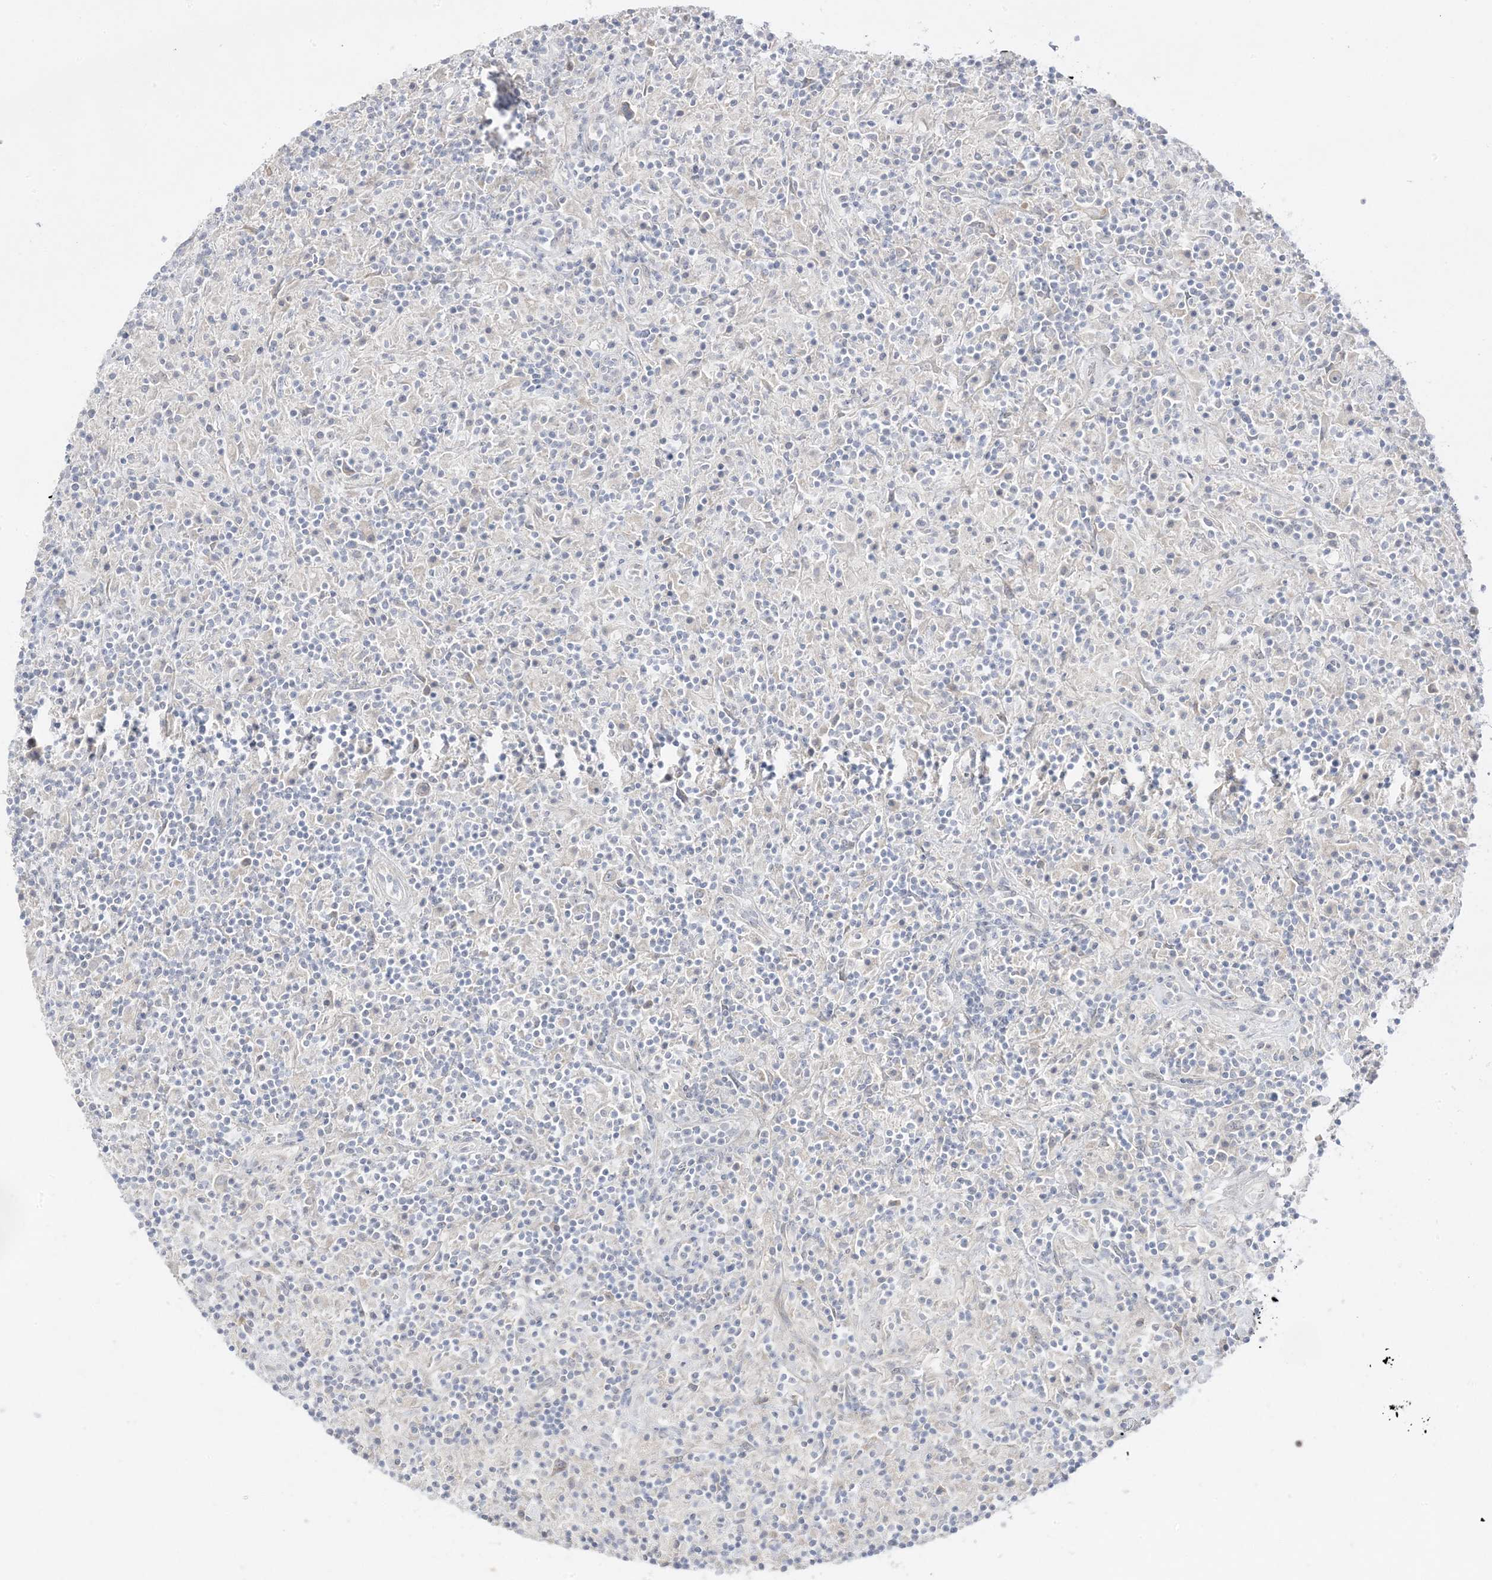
{"staining": {"intensity": "negative", "quantity": "none", "location": "none"}, "tissue": "lymphoma", "cell_type": "Tumor cells", "image_type": "cancer", "snomed": [{"axis": "morphology", "description": "Hodgkin's disease, NOS"}, {"axis": "topography", "description": "Lymph node"}], "caption": "Image shows no protein expression in tumor cells of lymphoma tissue.", "gene": "C2CD2", "patient": {"sex": "male", "age": 70}}